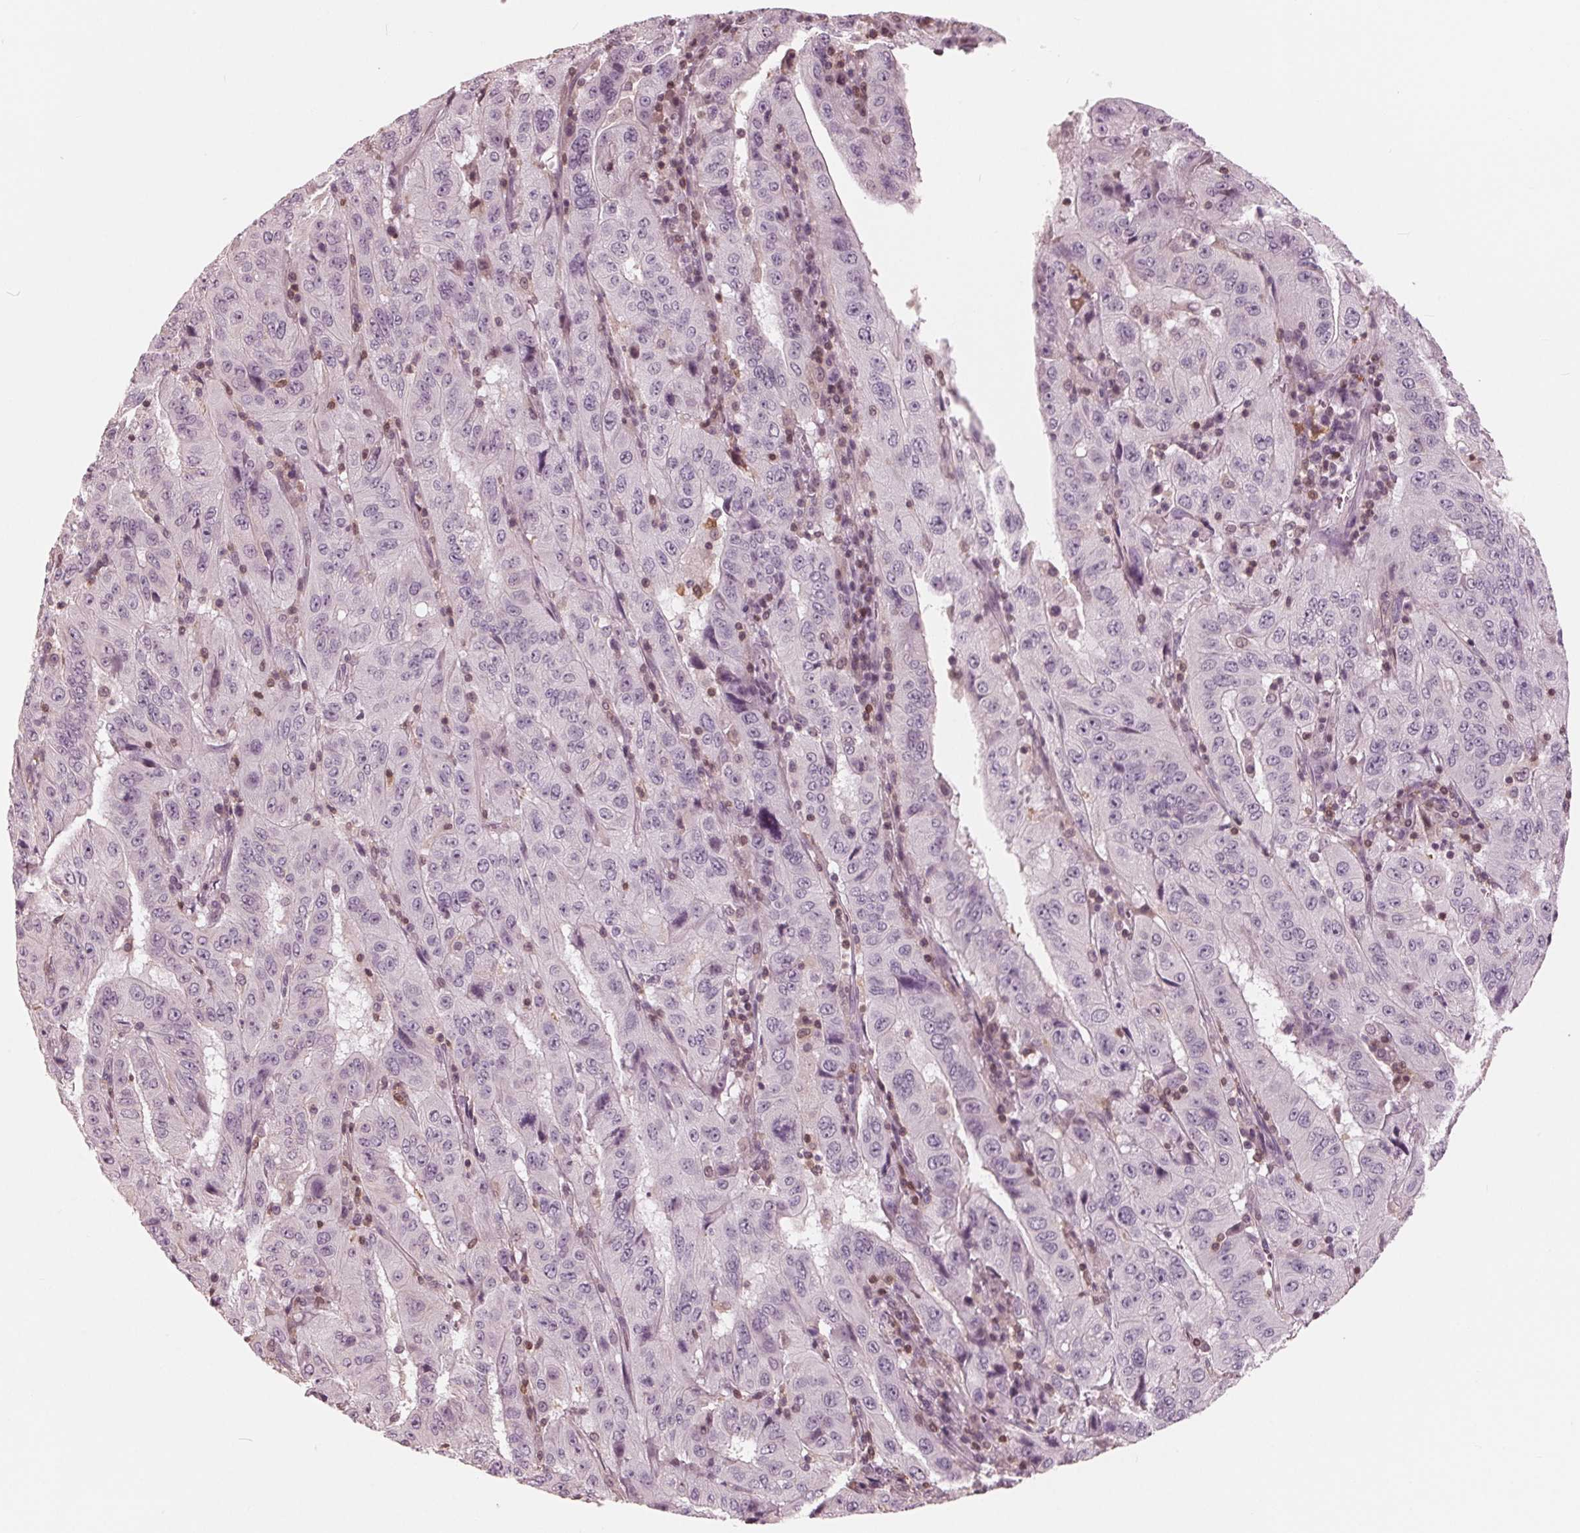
{"staining": {"intensity": "negative", "quantity": "none", "location": "none"}, "tissue": "pancreatic cancer", "cell_type": "Tumor cells", "image_type": "cancer", "snomed": [{"axis": "morphology", "description": "Adenocarcinoma, NOS"}, {"axis": "topography", "description": "Pancreas"}], "caption": "Immunohistochemistry (IHC) of human adenocarcinoma (pancreatic) shows no staining in tumor cells.", "gene": "ING3", "patient": {"sex": "male", "age": 63}}